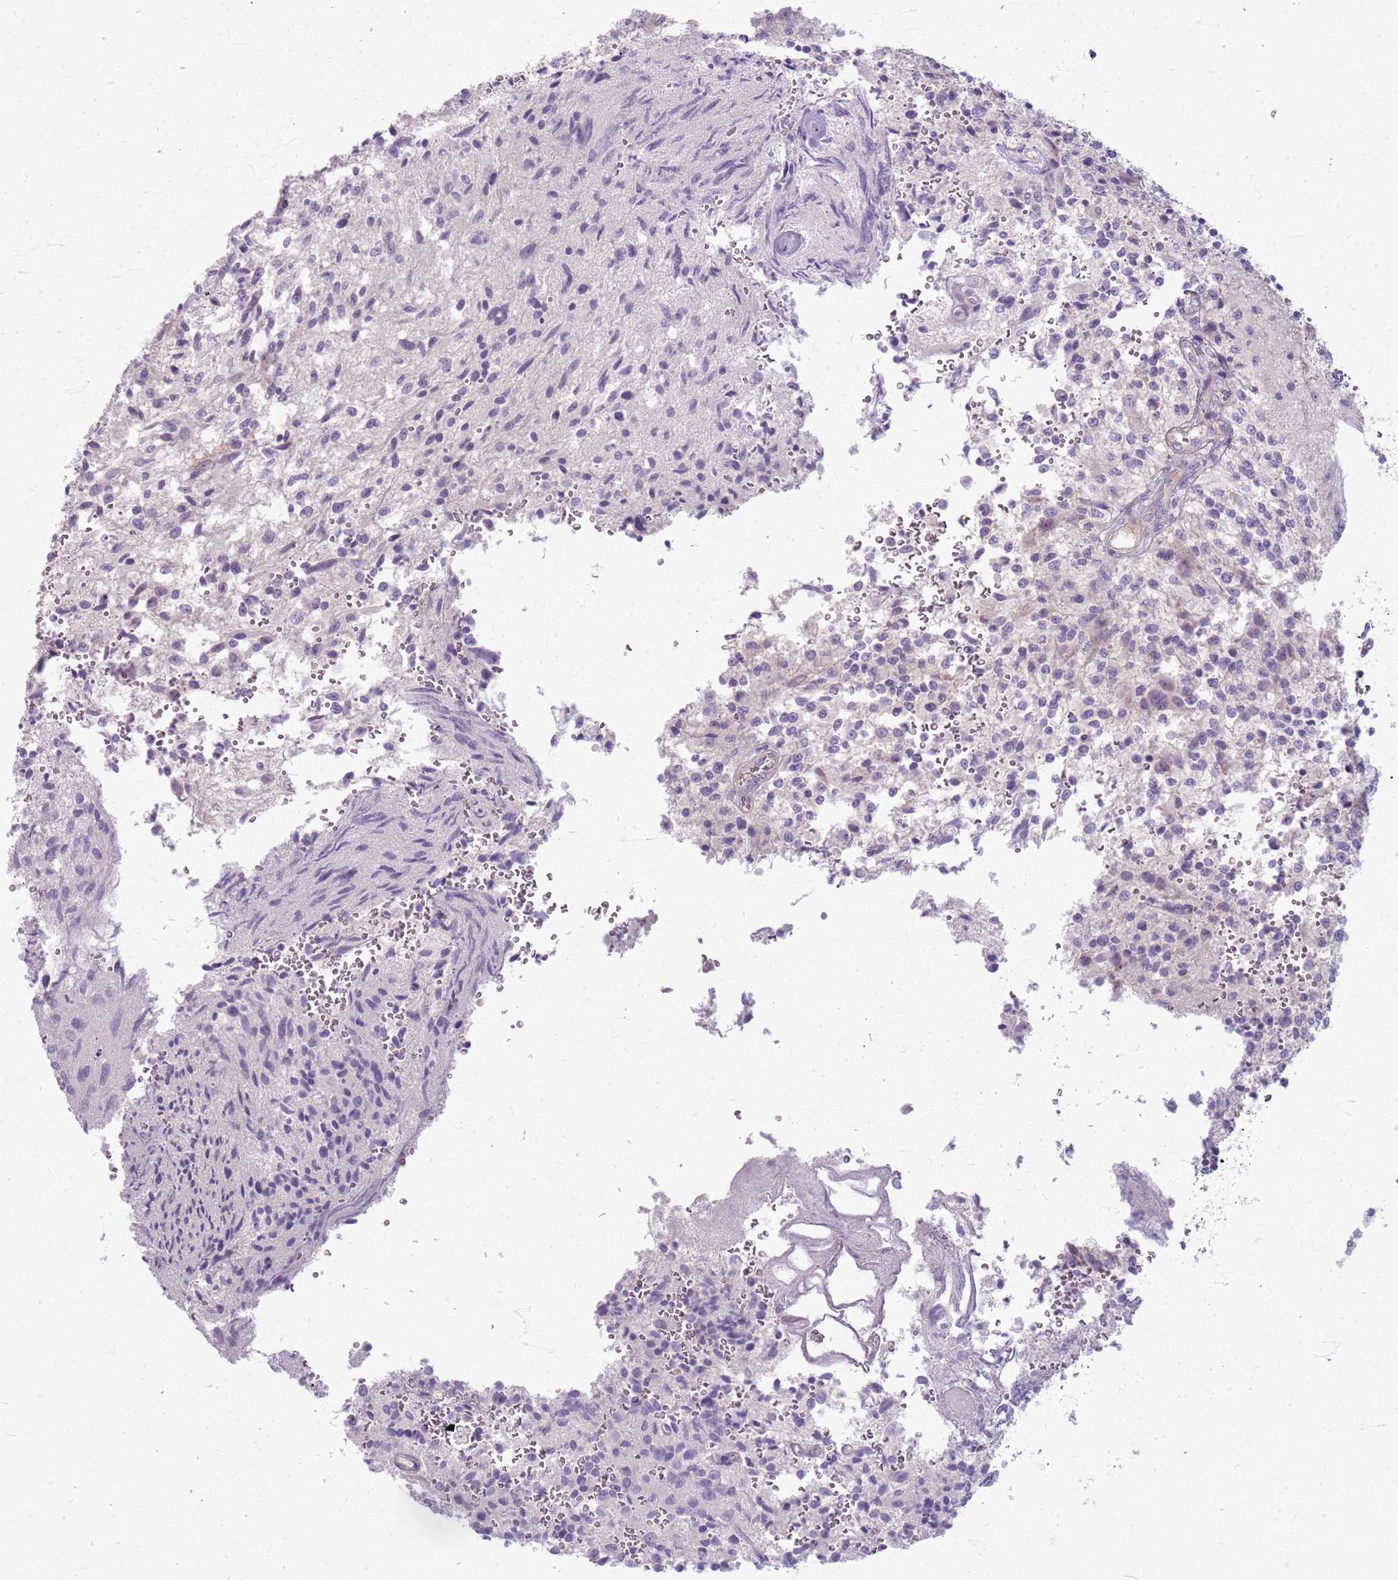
{"staining": {"intensity": "negative", "quantity": "none", "location": "none"}, "tissue": "glioma", "cell_type": "Tumor cells", "image_type": "cancer", "snomed": [{"axis": "morphology", "description": "Normal tissue, NOS"}, {"axis": "morphology", "description": "Glioma, malignant, High grade"}, {"axis": "topography", "description": "Cerebral cortex"}], "caption": "High magnification brightfield microscopy of glioma stained with DAB (3,3'-diaminobenzidine) (brown) and counterstained with hematoxylin (blue): tumor cells show no significant expression.", "gene": "CSRP3", "patient": {"sex": "male", "age": 56}}